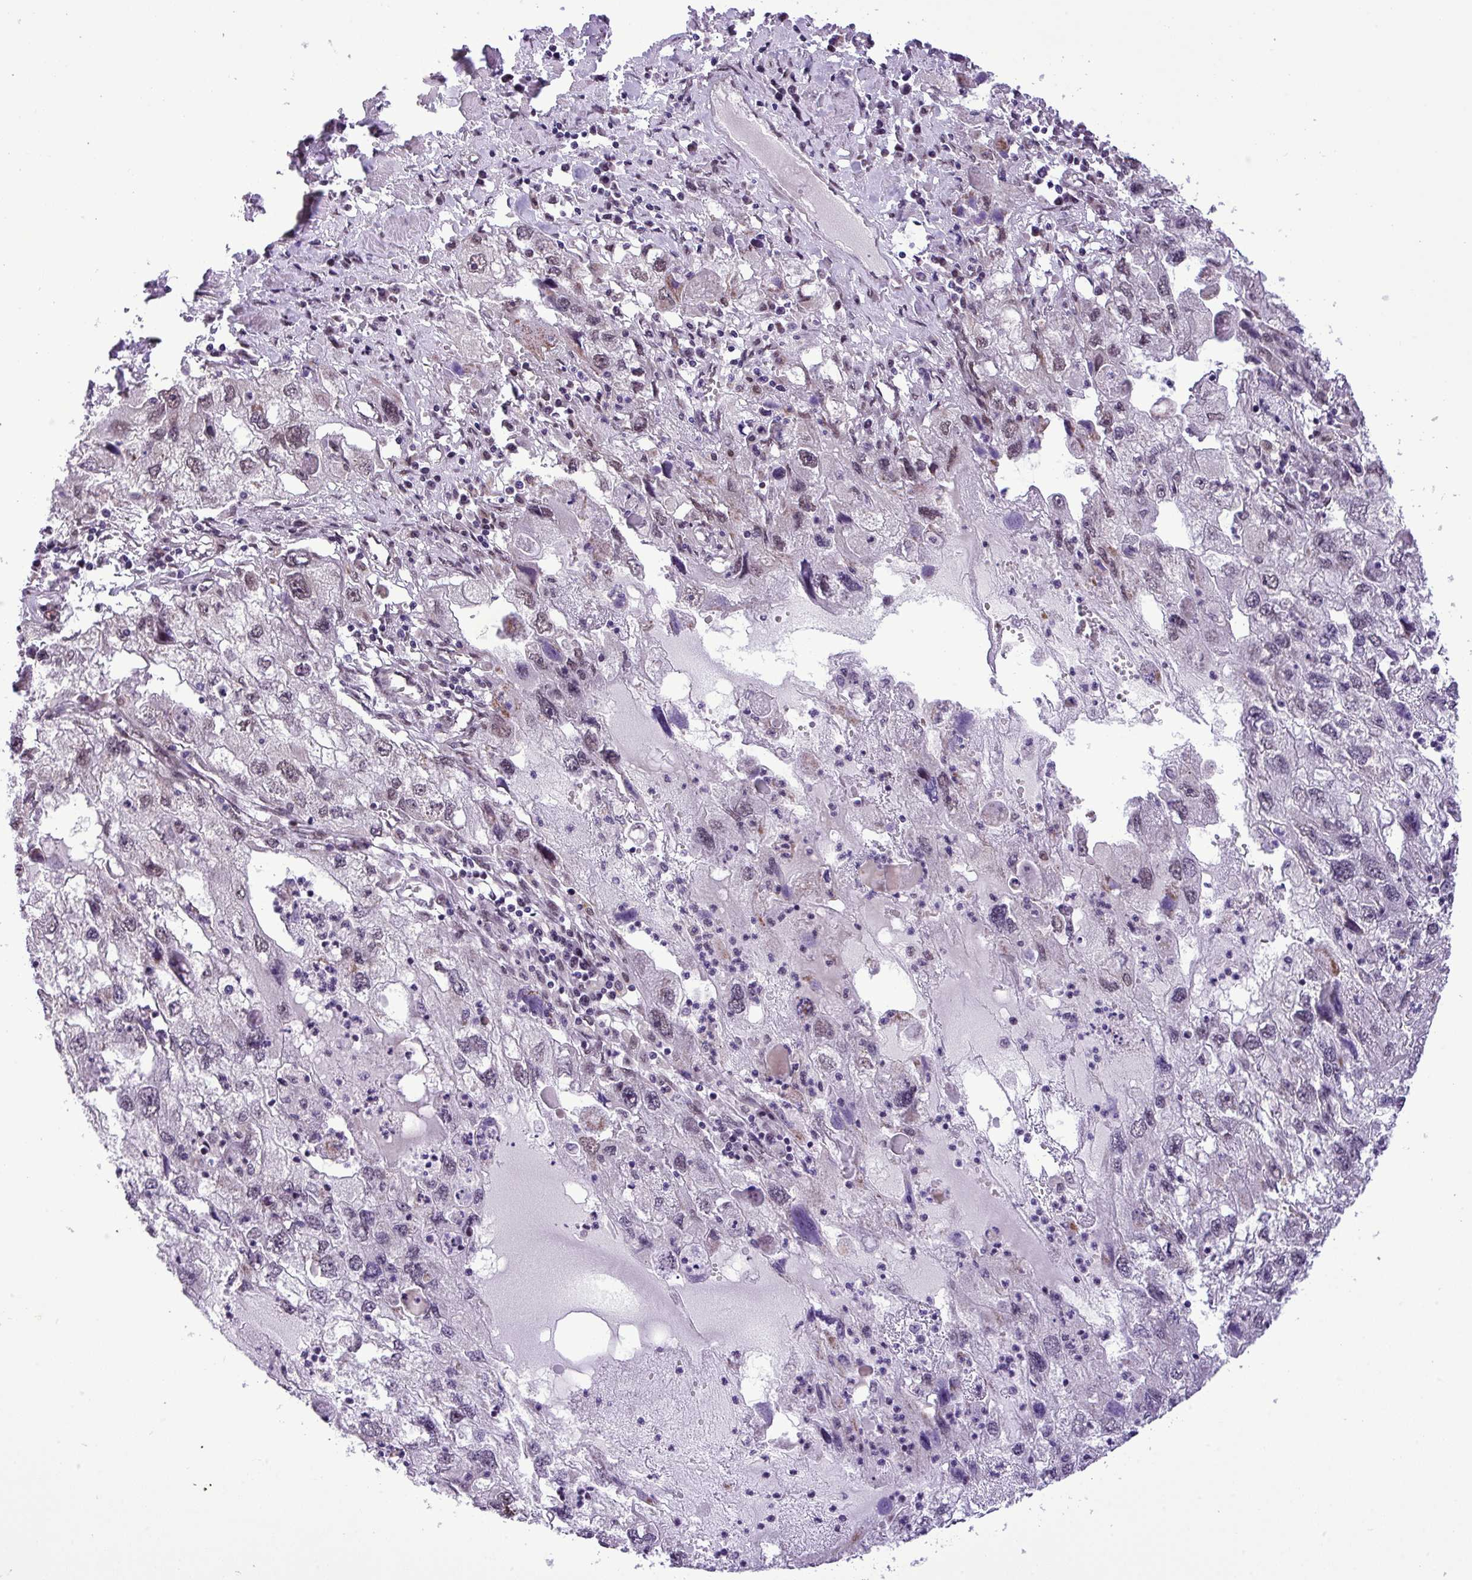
{"staining": {"intensity": "weak", "quantity": "<25%", "location": "nuclear"}, "tissue": "endometrial cancer", "cell_type": "Tumor cells", "image_type": "cancer", "snomed": [{"axis": "morphology", "description": "Adenocarcinoma, NOS"}, {"axis": "topography", "description": "Endometrium"}], "caption": "Immunohistochemical staining of human endometrial cancer reveals no significant expression in tumor cells. Brightfield microscopy of immunohistochemistry (IHC) stained with DAB (3,3'-diaminobenzidine) (brown) and hematoxylin (blue), captured at high magnification.", "gene": "ZNF354A", "patient": {"sex": "female", "age": 49}}